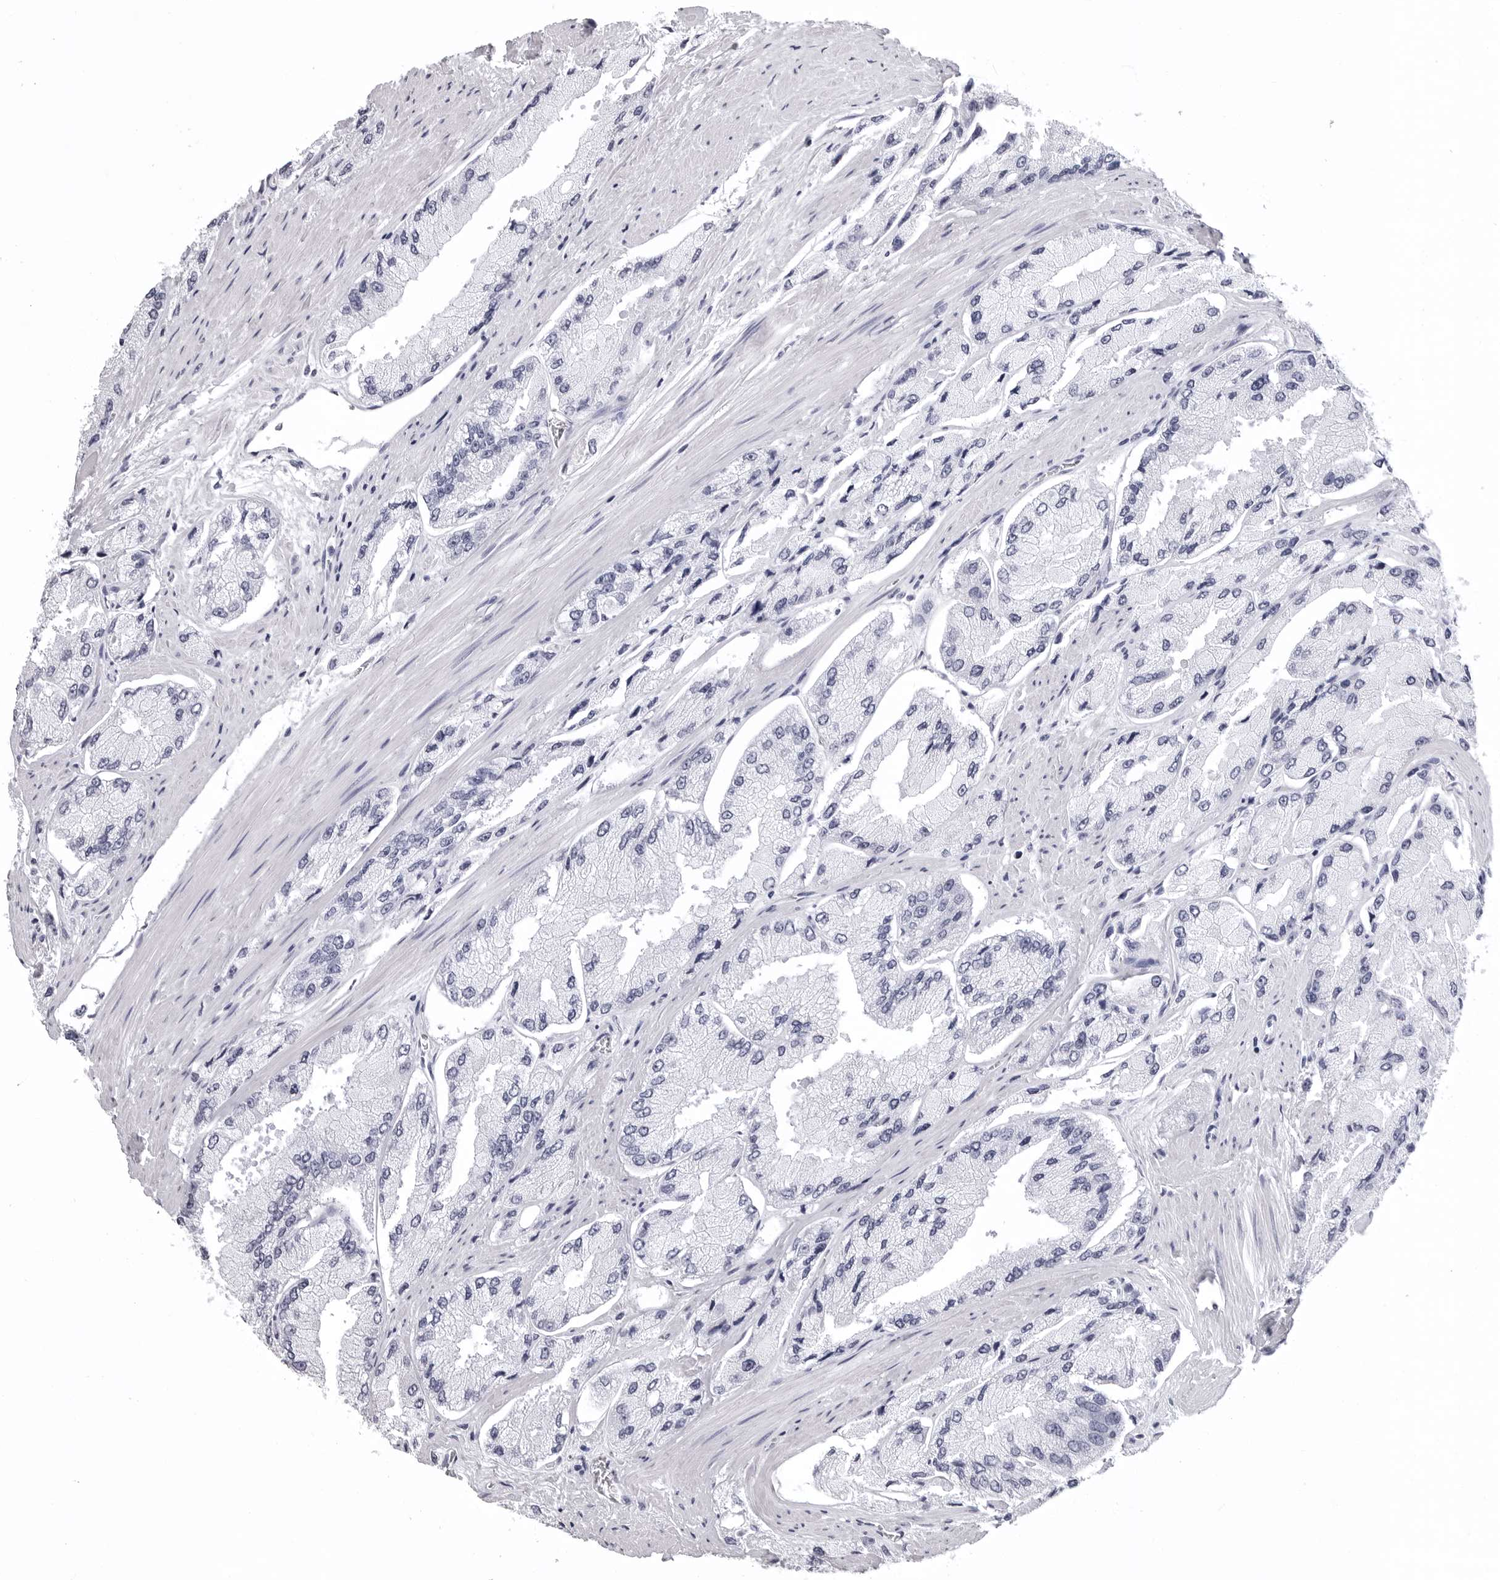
{"staining": {"intensity": "negative", "quantity": "none", "location": "none"}, "tissue": "prostate cancer", "cell_type": "Tumor cells", "image_type": "cancer", "snomed": [{"axis": "morphology", "description": "Adenocarcinoma, High grade"}, {"axis": "topography", "description": "Prostate"}], "caption": "A high-resolution image shows IHC staining of prostate adenocarcinoma (high-grade), which shows no significant expression in tumor cells.", "gene": "LGALS4", "patient": {"sex": "male", "age": 58}}